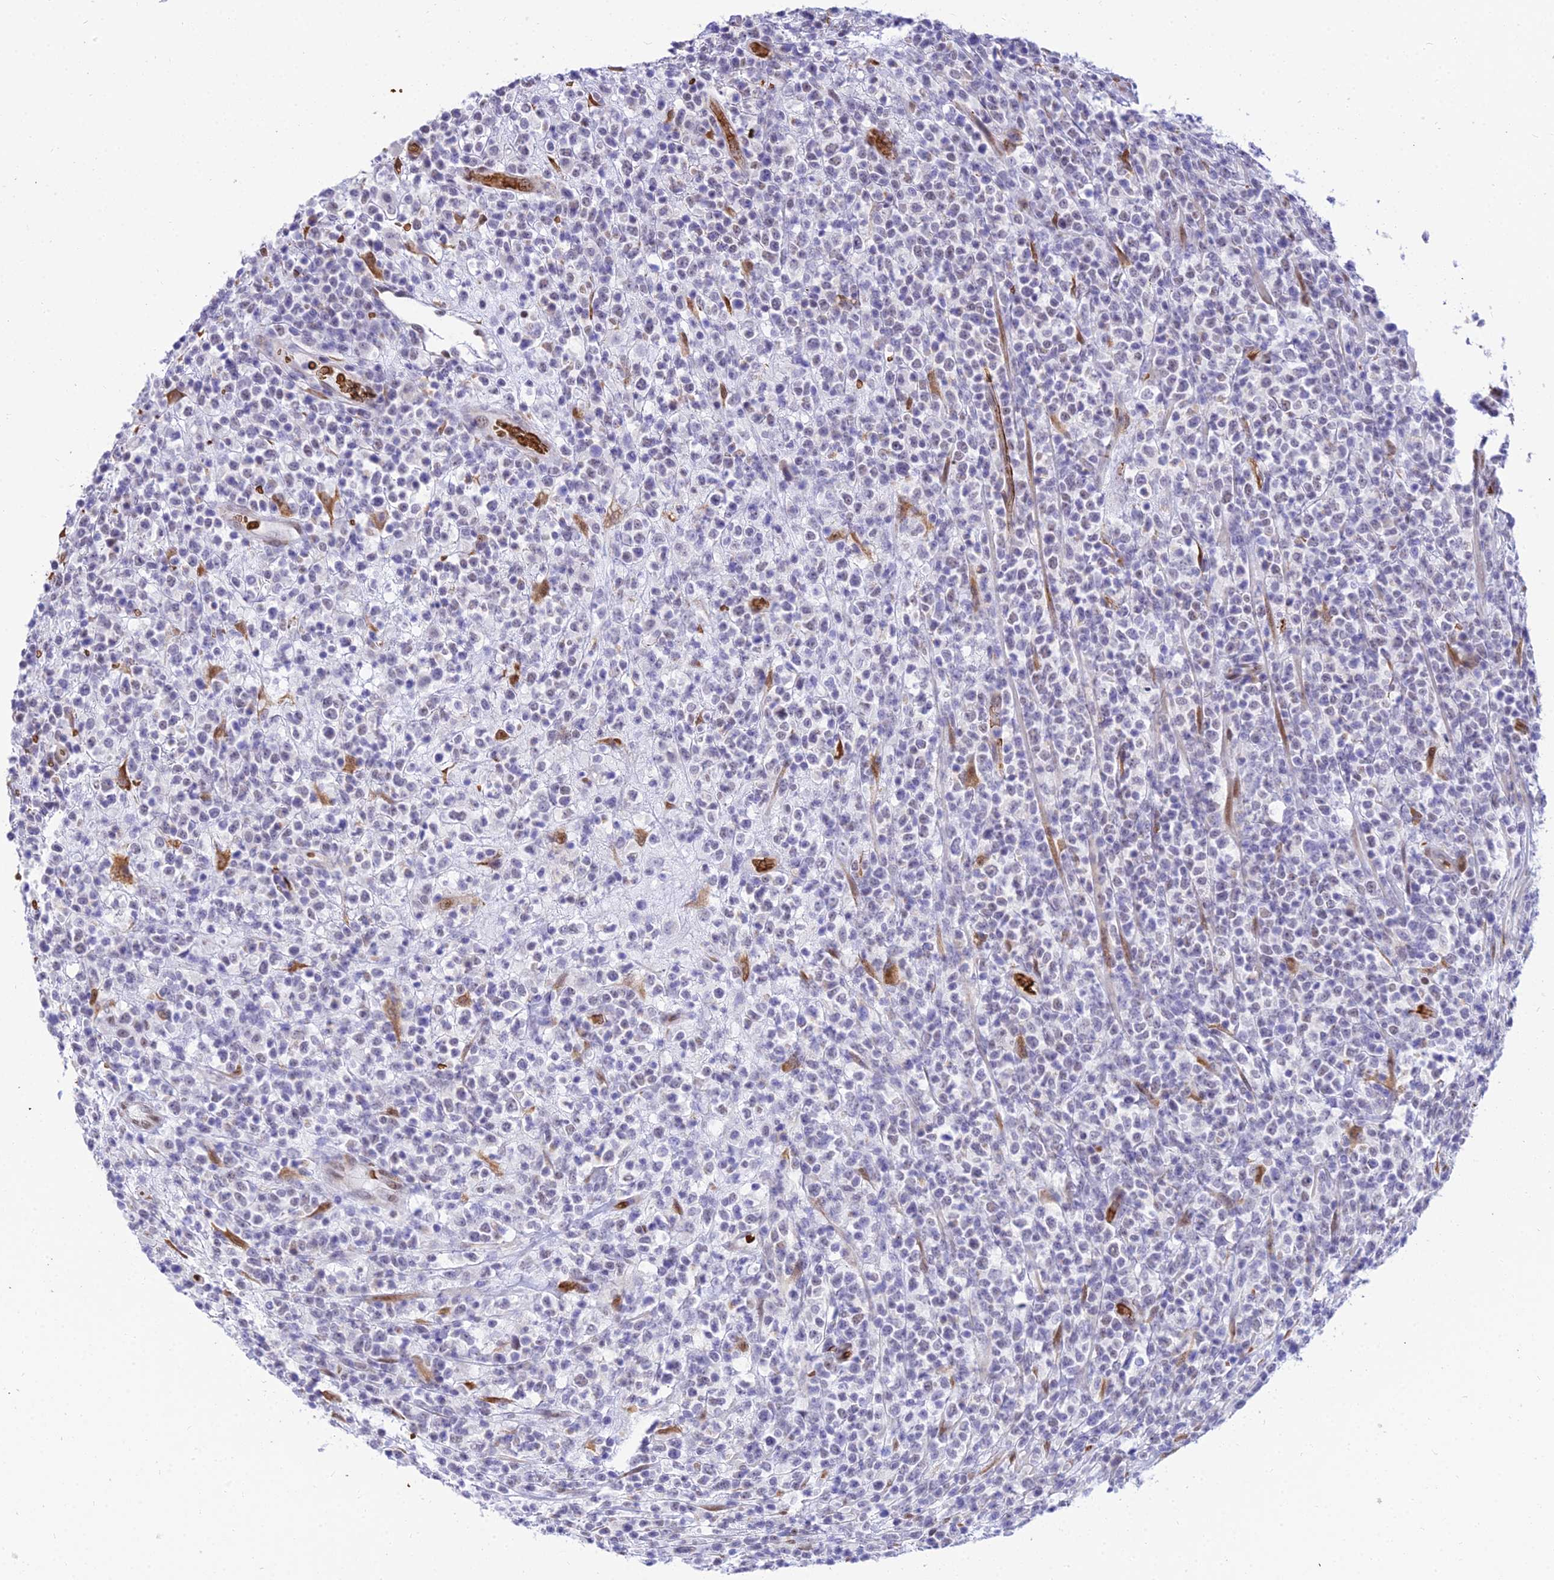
{"staining": {"intensity": "negative", "quantity": "none", "location": "none"}, "tissue": "lymphoma", "cell_type": "Tumor cells", "image_type": "cancer", "snomed": [{"axis": "morphology", "description": "Malignant lymphoma, non-Hodgkin's type, High grade"}, {"axis": "topography", "description": "Colon"}], "caption": "The immunohistochemistry (IHC) micrograph has no significant staining in tumor cells of high-grade malignant lymphoma, non-Hodgkin's type tissue. The staining was performed using DAB (3,3'-diaminobenzidine) to visualize the protein expression in brown, while the nuclei were stained in blue with hematoxylin (Magnification: 20x).", "gene": "BCL9", "patient": {"sex": "female", "age": 53}}